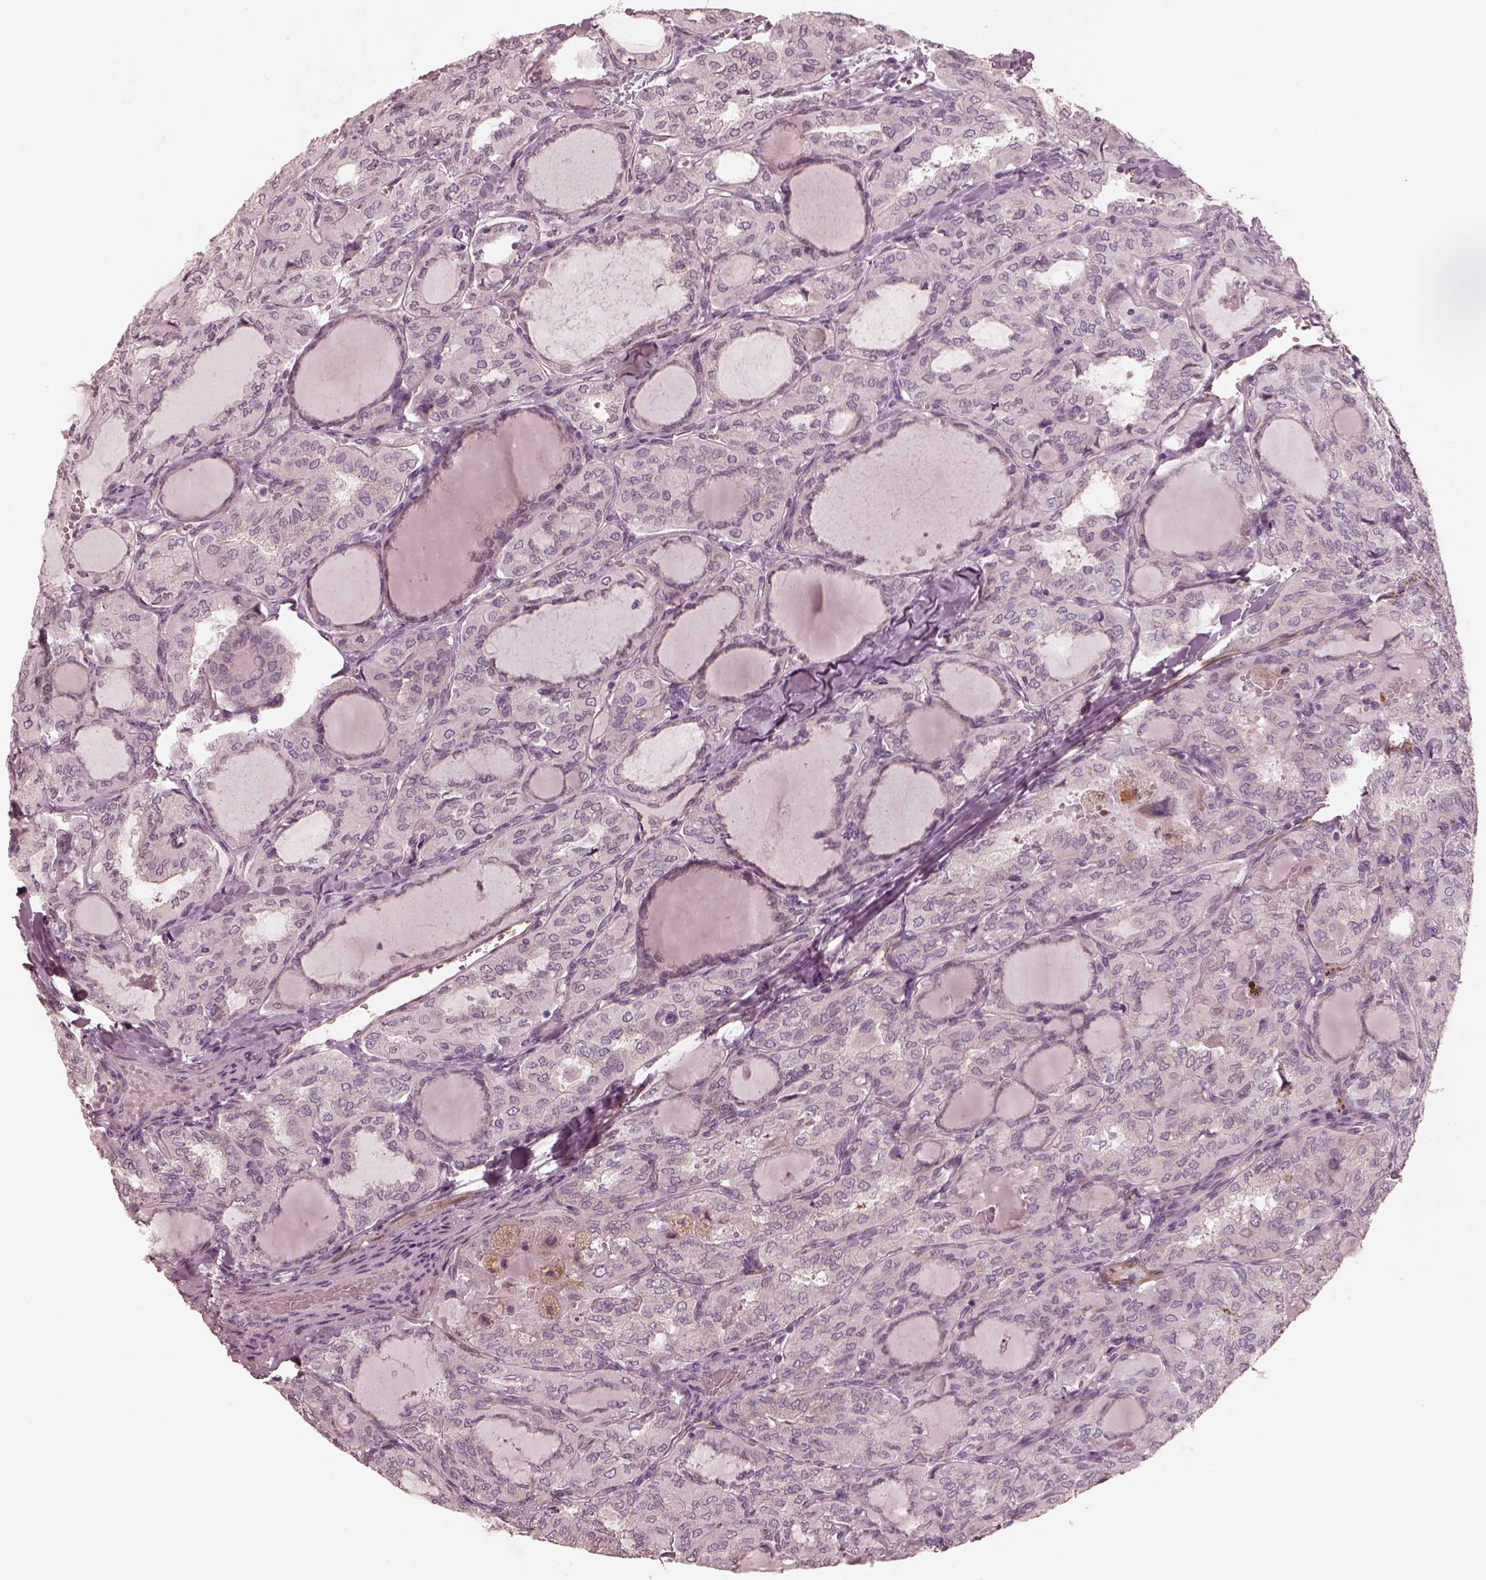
{"staining": {"intensity": "negative", "quantity": "none", "location": "none"}, "tissue": "thyroid cancer", "cell_type": "Tumor cells", "image_type": "cancer", "snomed": [{"axis": "morphology", "description": "Papillary adenocarcinoma, NOS"}, {"axis": "topography", "description": "Thyroid gland"}], "caption": "IHC image of neoplastic tissue: human papillary adenocarcinoma (thyroid) stained with DAB (3,3'-diaminobenzidine) demonstrates no significant protein staining in tumor cells.", "gene": "RAB3C", "patient": {"sex": "male", "age": 20}}